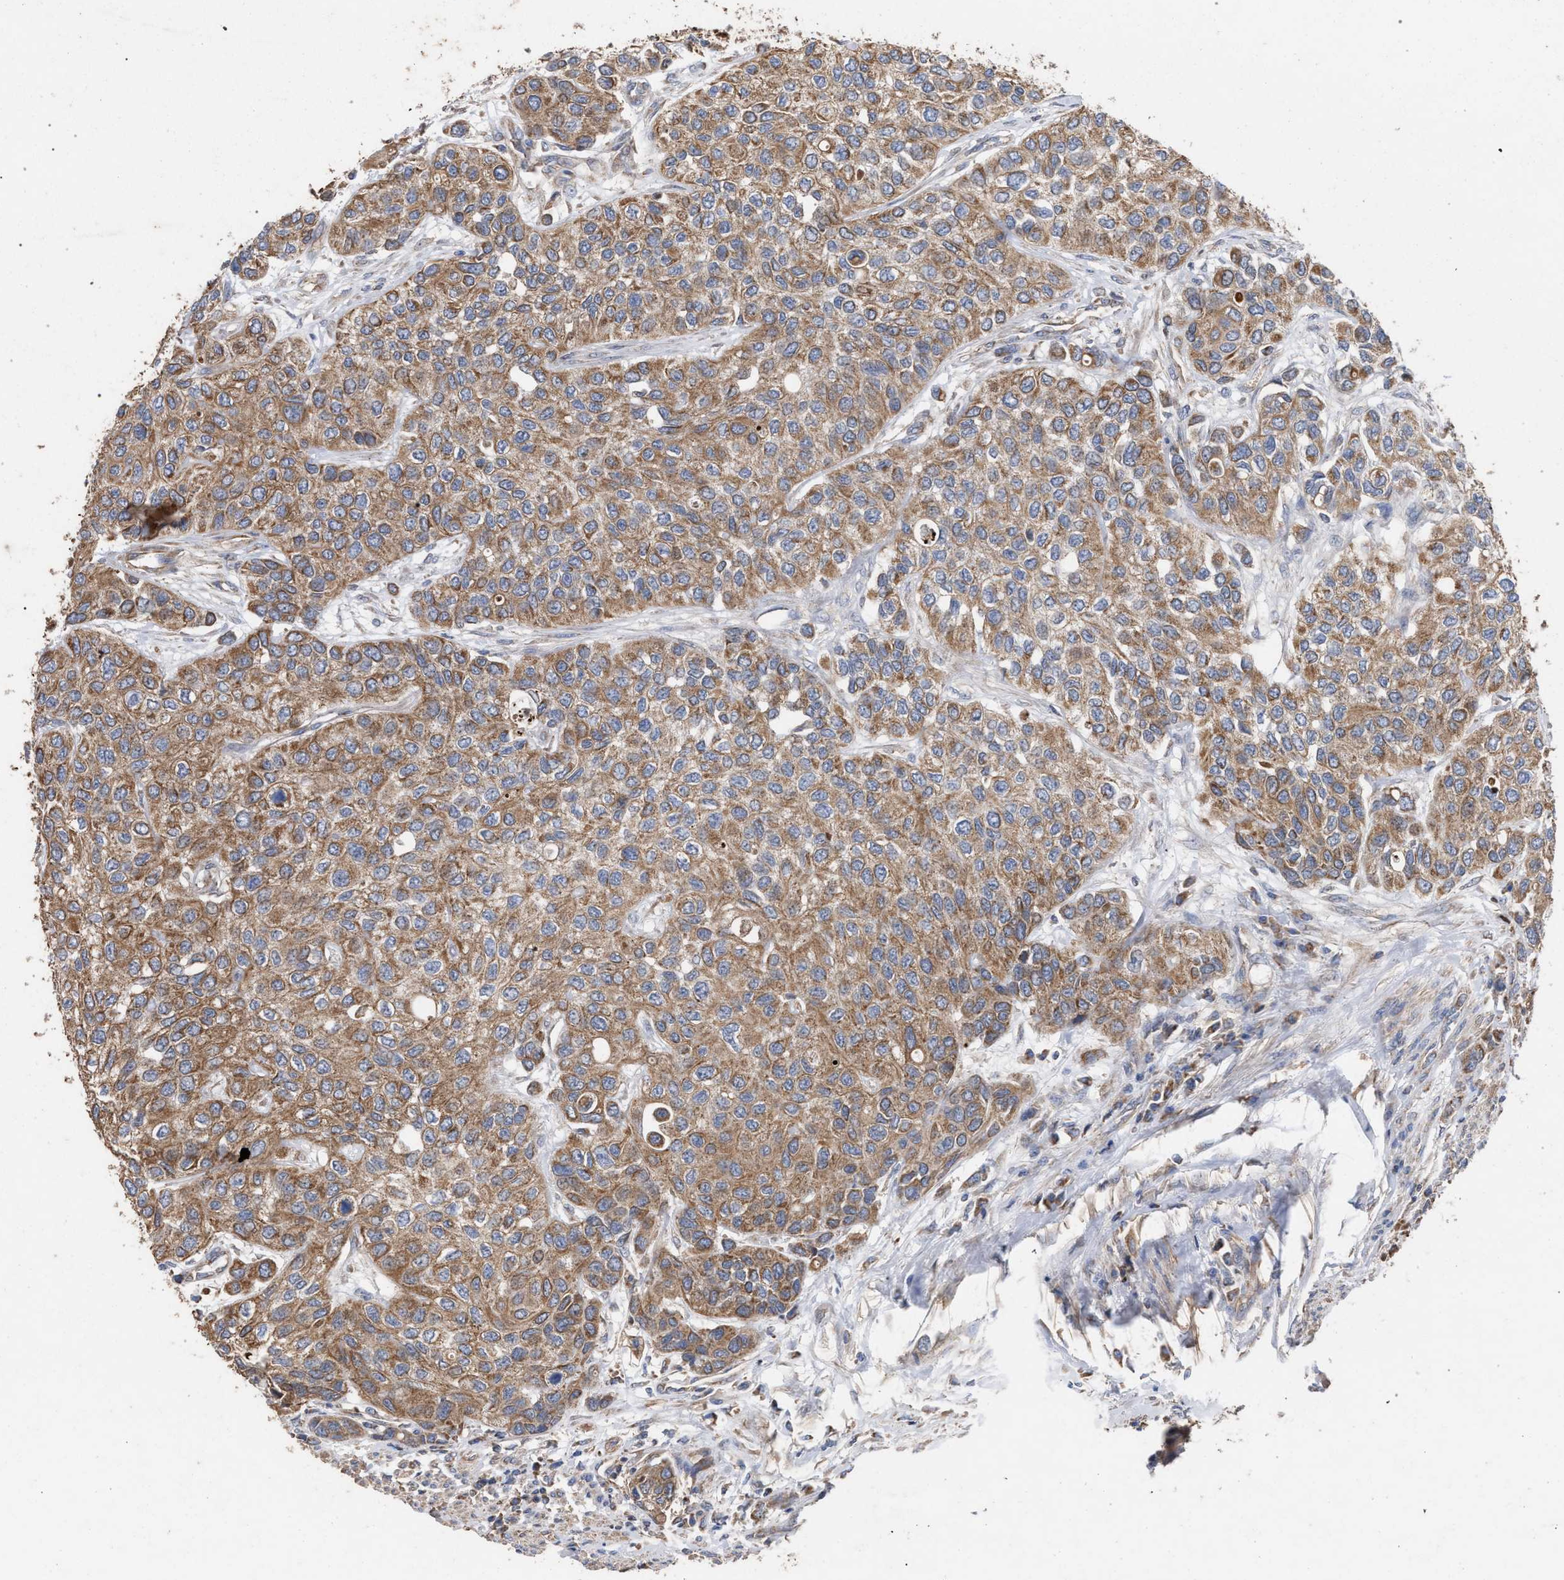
{"staining": {"intensity": "moderate", "quantity": ">75%", "location": "cytoplasmic/membranous"}, "tissue": "urothelial cancer", "cell_type": "Tumor cells", "image_type": "cancer", "snomed": [{"axis": "morphology", "description": "Urothelial carcinoma, High grade"}, {"axis": "topography", "description": "Urinary bladder"}], "caption": "Brown immunohistochemical staining in urothelial carcinoma (high-grade) demonstrates moderate cytoplasmic/membranous staining in about >75% of tumor cells. (IHC, brightfield microscopy, high magnification).", "gene": "BCL2L12", "patient": {"sex": "female", "age": 56}}